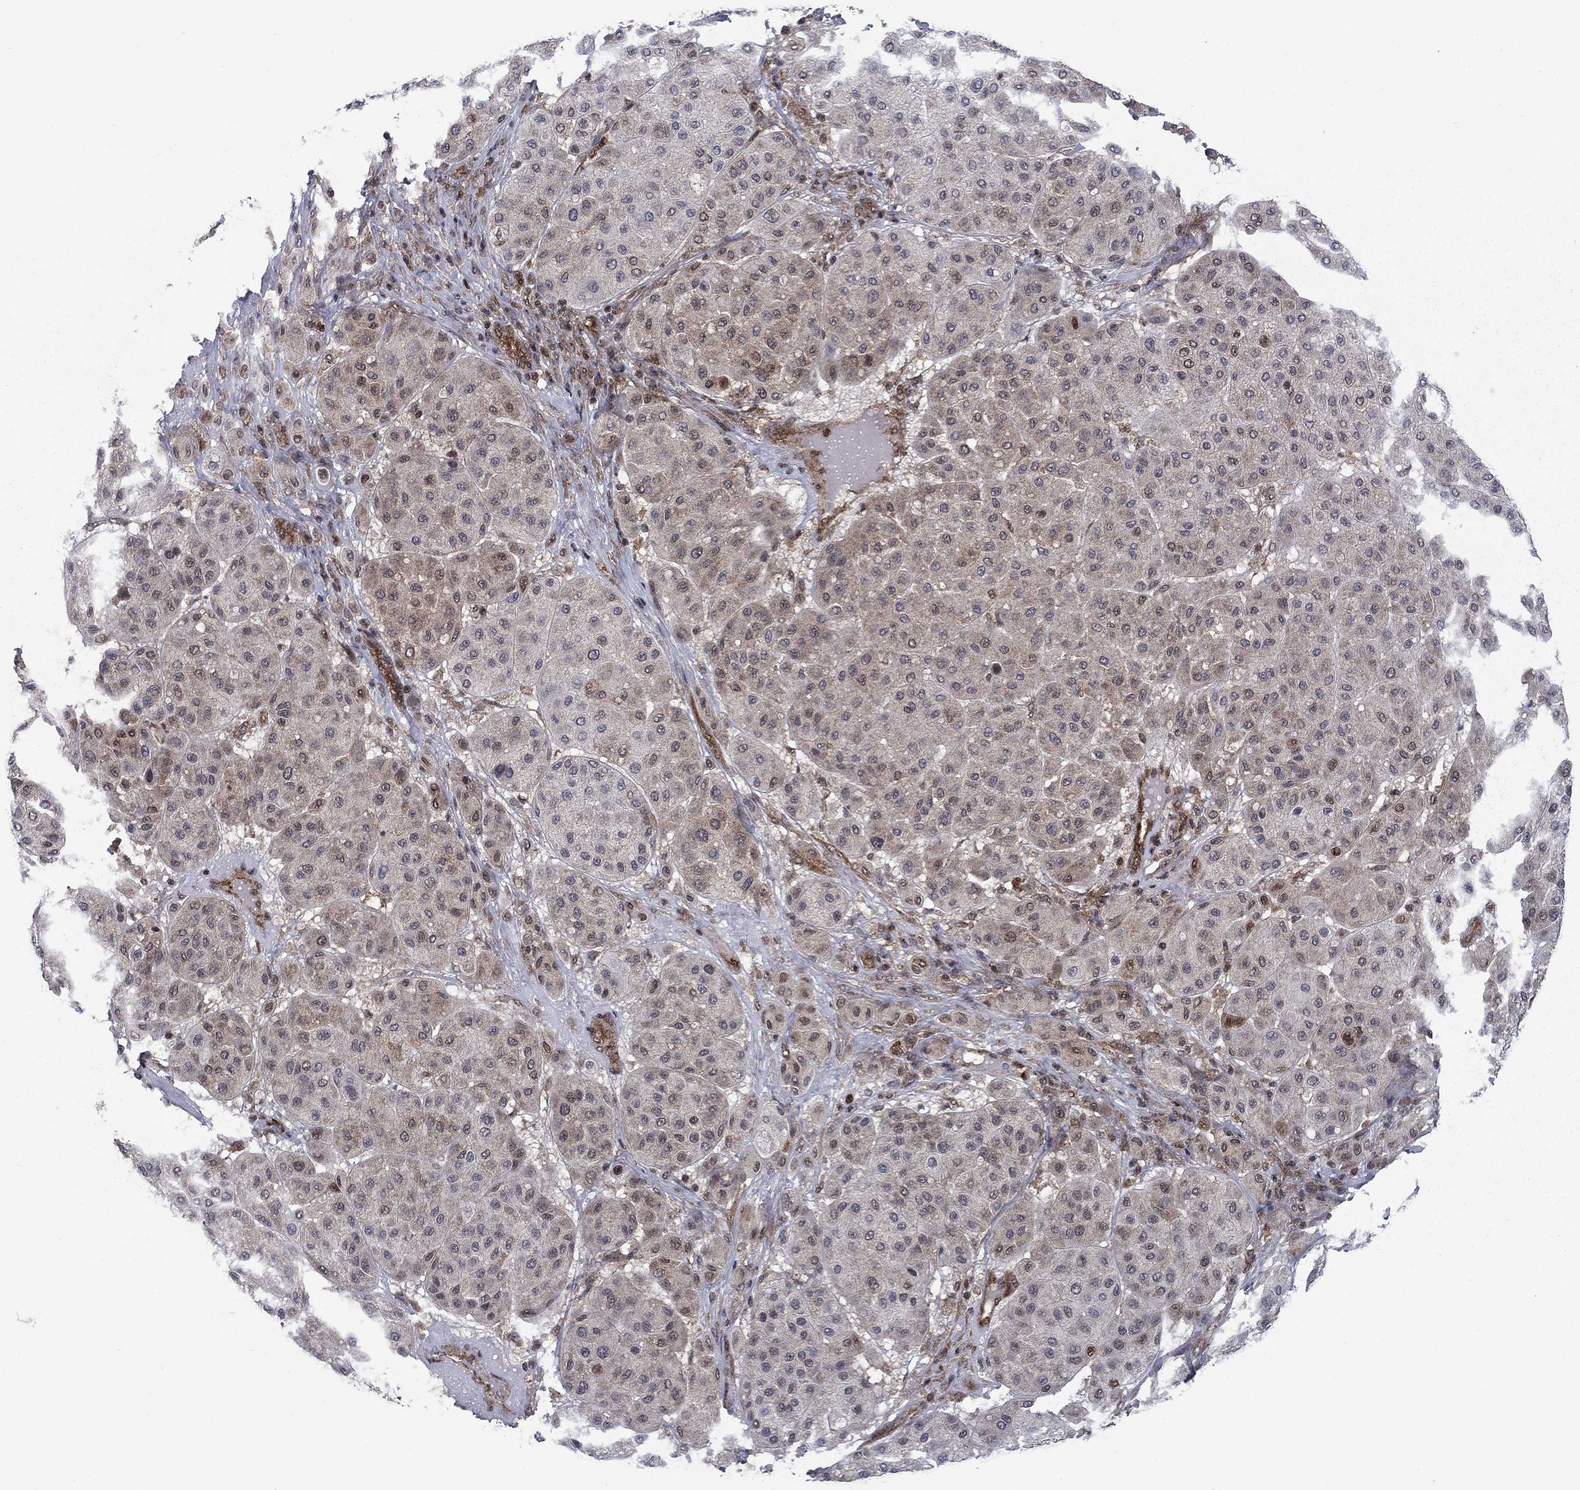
{"staining": {"intensity": "weak", "quantity": "25%-75%", "location": "cytoplasmic/membranous"}, "tissue": "melanoma", "cell_type": "Tumor cells", "image_type": "cancer", "snomed": [{"axis": "morphology", "description": "Malignant melanoma, Metastatic site"}, {"axis": "topography", "description": "Smooth muscle"}], "caption": "An immunohistochemistry (IHC) histopathology image of neoplastic tissue is shown. Protein staining in brown labels weak cytoplasmic/membranous positivity in malignant melanoma (metastatic site) within tumor cells.", "gene": "DNAJA1", "patient": {"sex": "male", "age": 41}}